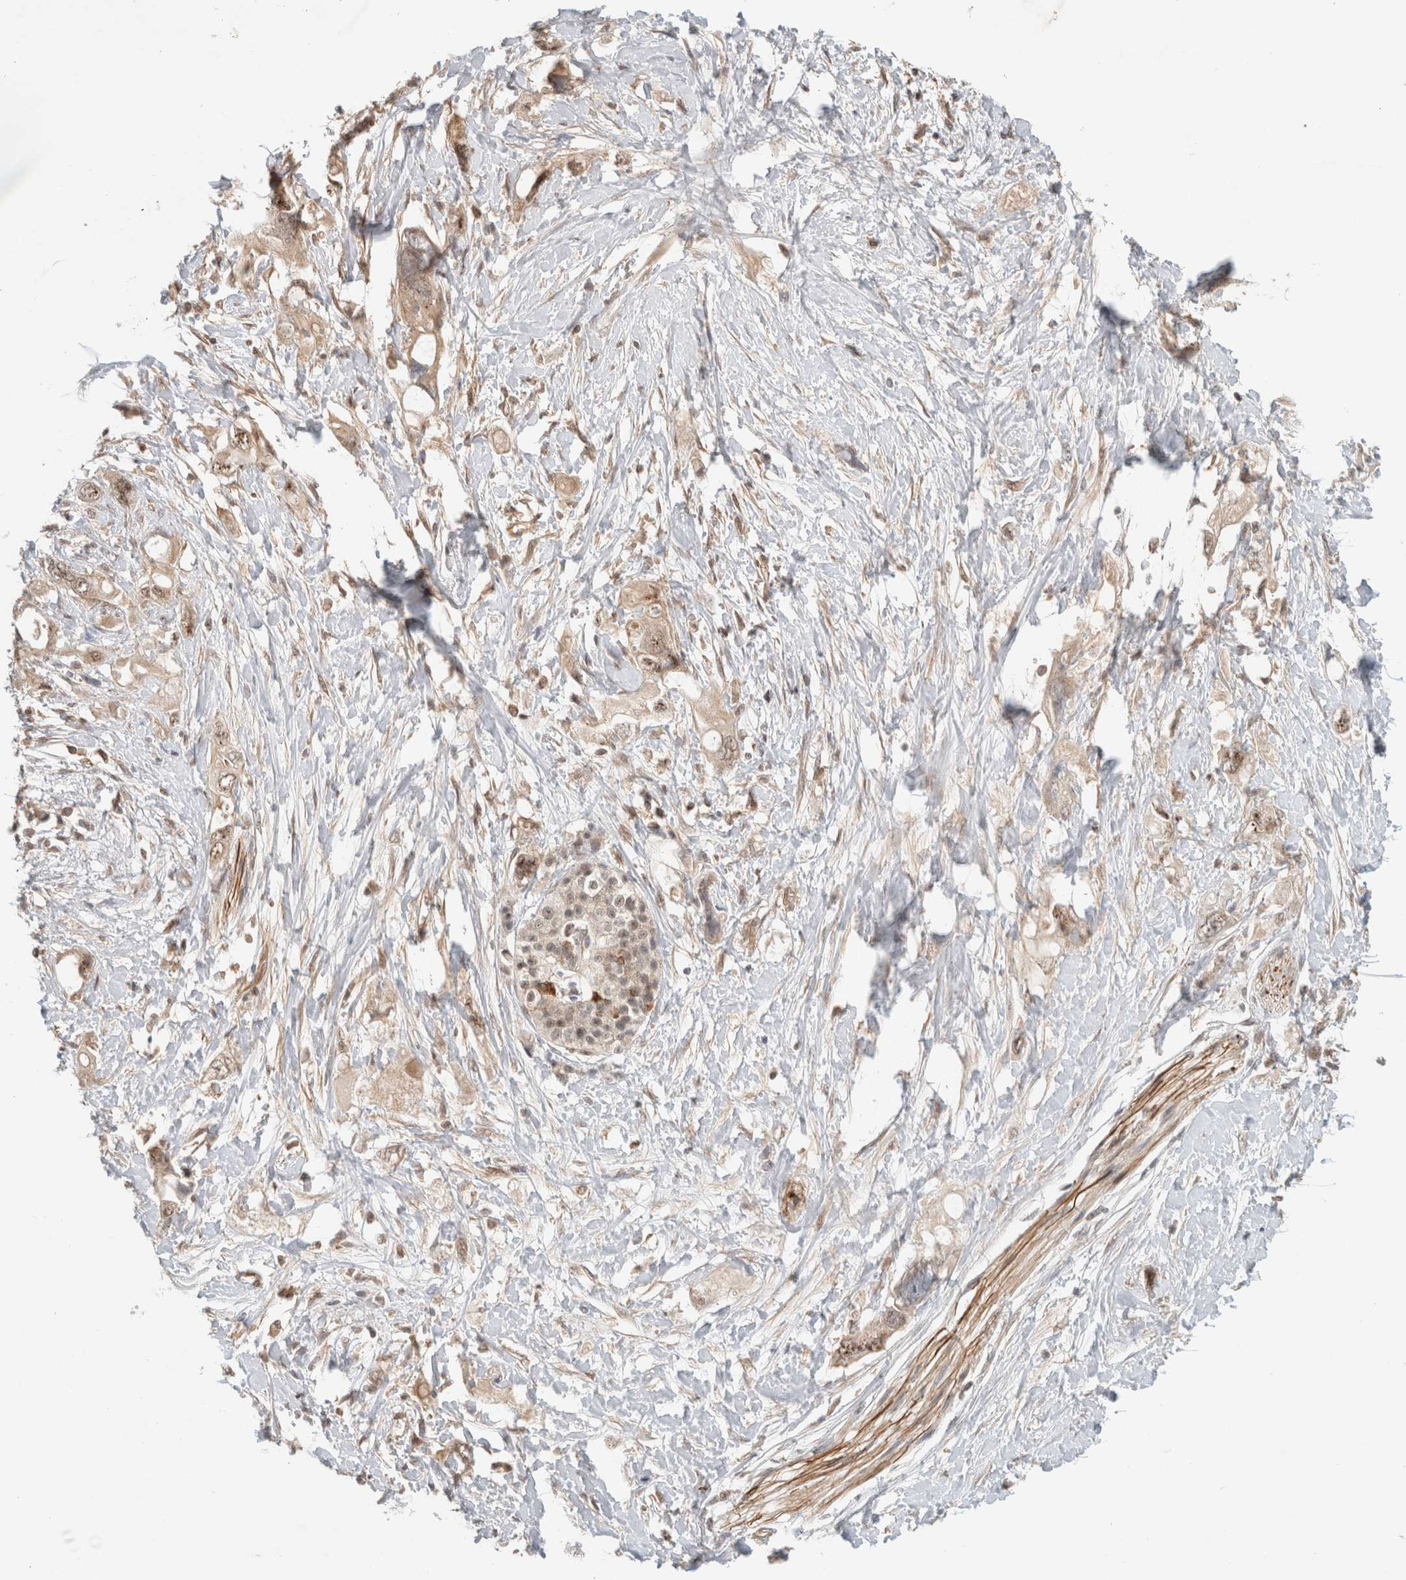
{"staining": {"intensity": "weak", "quantity": ">75%", "location": "cytoplasmic/membranous,nuclear"}, "tissue": "pancreatic cancer", "cell_type": "Tumor cells", "image_type": "cancer", "snomed": [{"axis": "morphology", "description": "Adenocarcinoma, NOS"}, {"axis": "topography", "description": "Pancreas"}], "caption": "A brown stain shows weak cytoplasmic/membranous and nuclear positivity of a protein in human adenocarcinoma (pancreatic) tumor cells.", "gene": "CAAP1", "patient": {"sex": "female", "age": 56}}